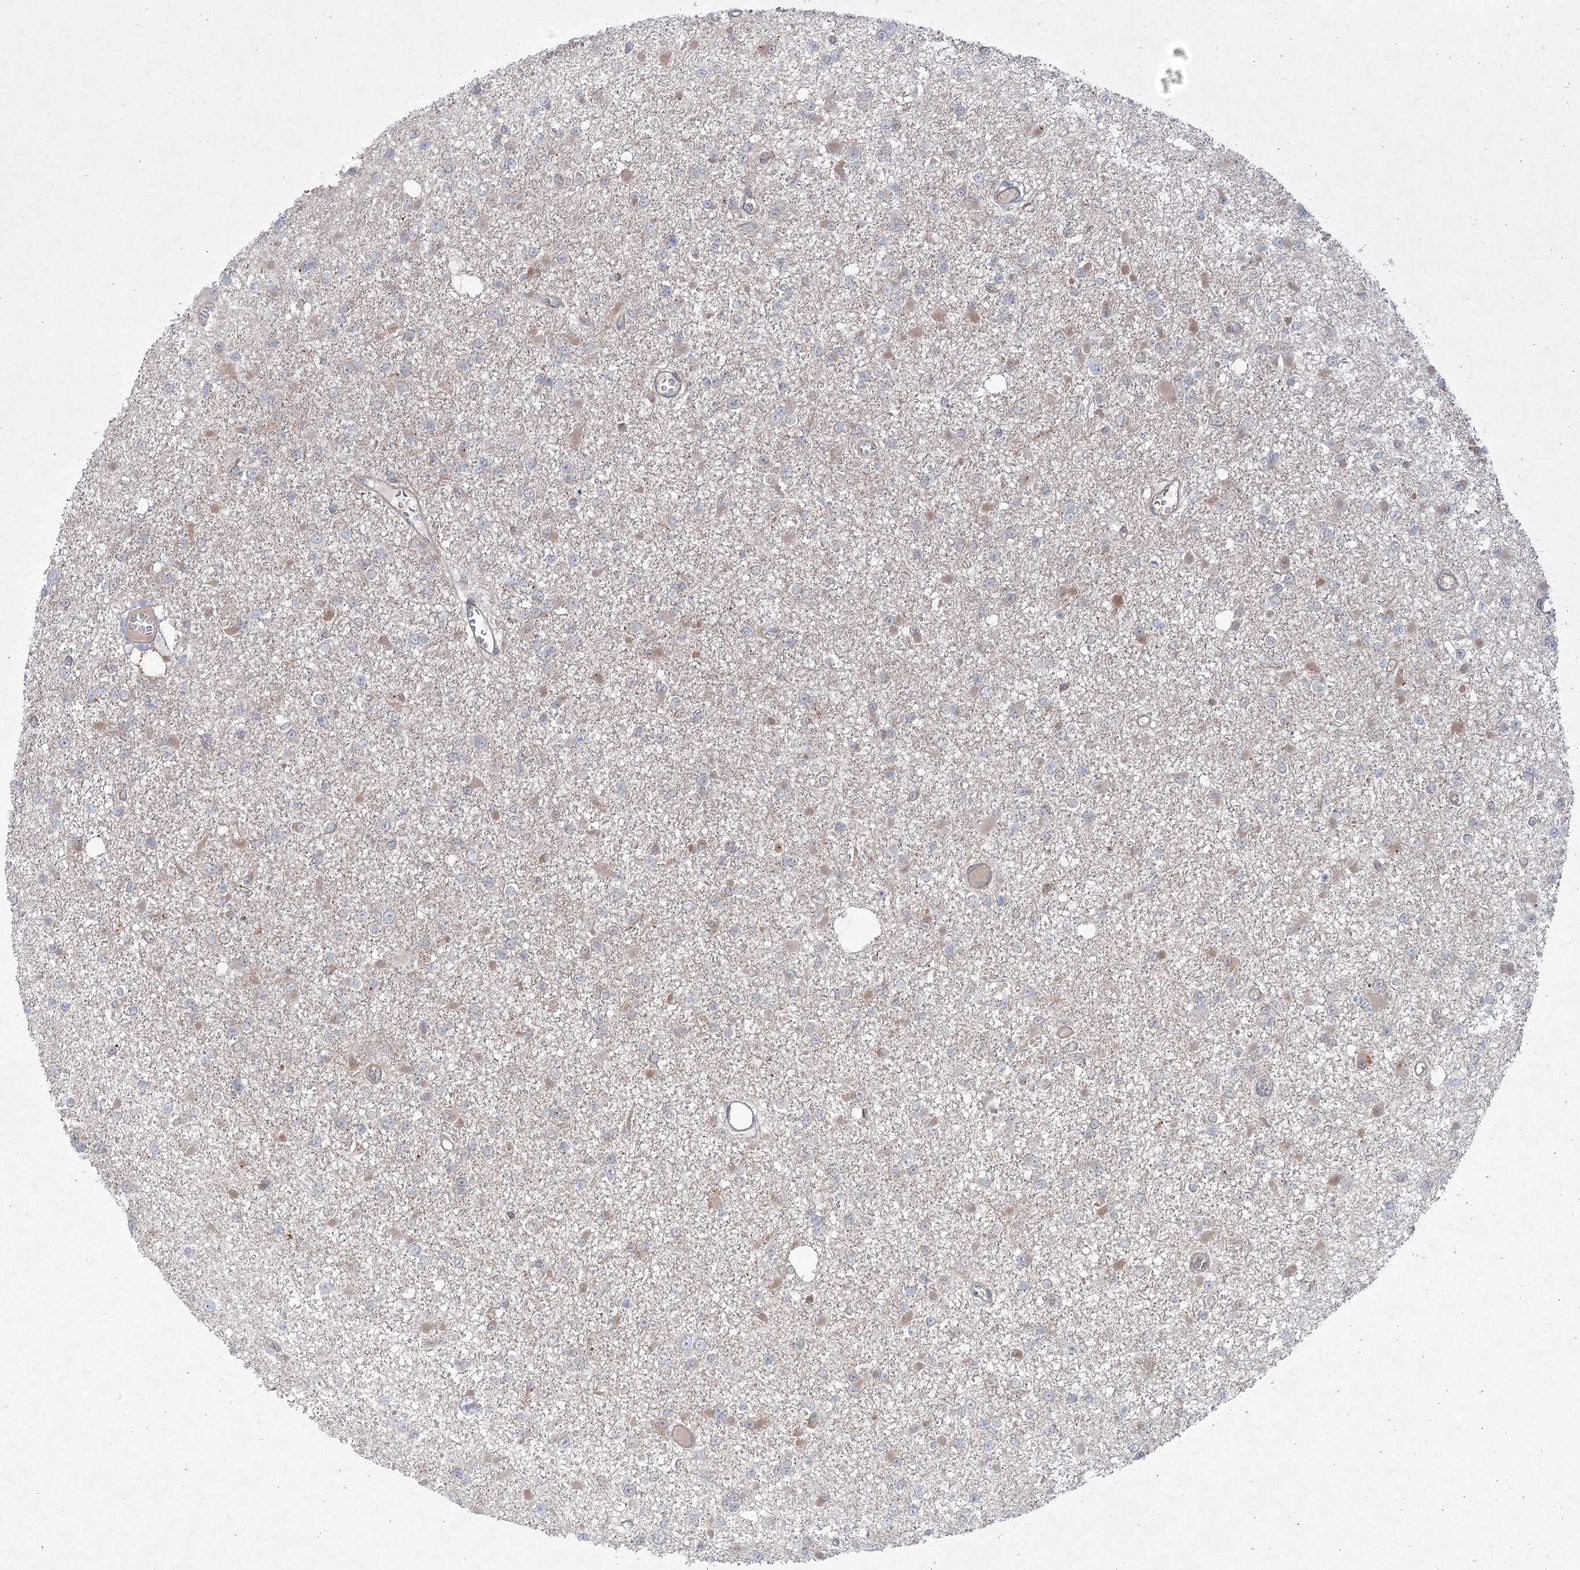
{"staining": {"intensity": "negative", "quantity": "none", "location": "none"}, "tissue": "glioma", "cell_type": "Tumor cells", "image_type": "cancer", "snomed": [{"axis": "morphology", "description": "Glioma, malignant, Low grade"}, {"axis": "topography", "description": "Brain"}], "caption": "Tumor cells show no significant protein staining in low-grade glioma (malignant). (DAB IHC, high magnification).", "gene": "AAMDC", "patient": {"sex": "female", "age": 22}}